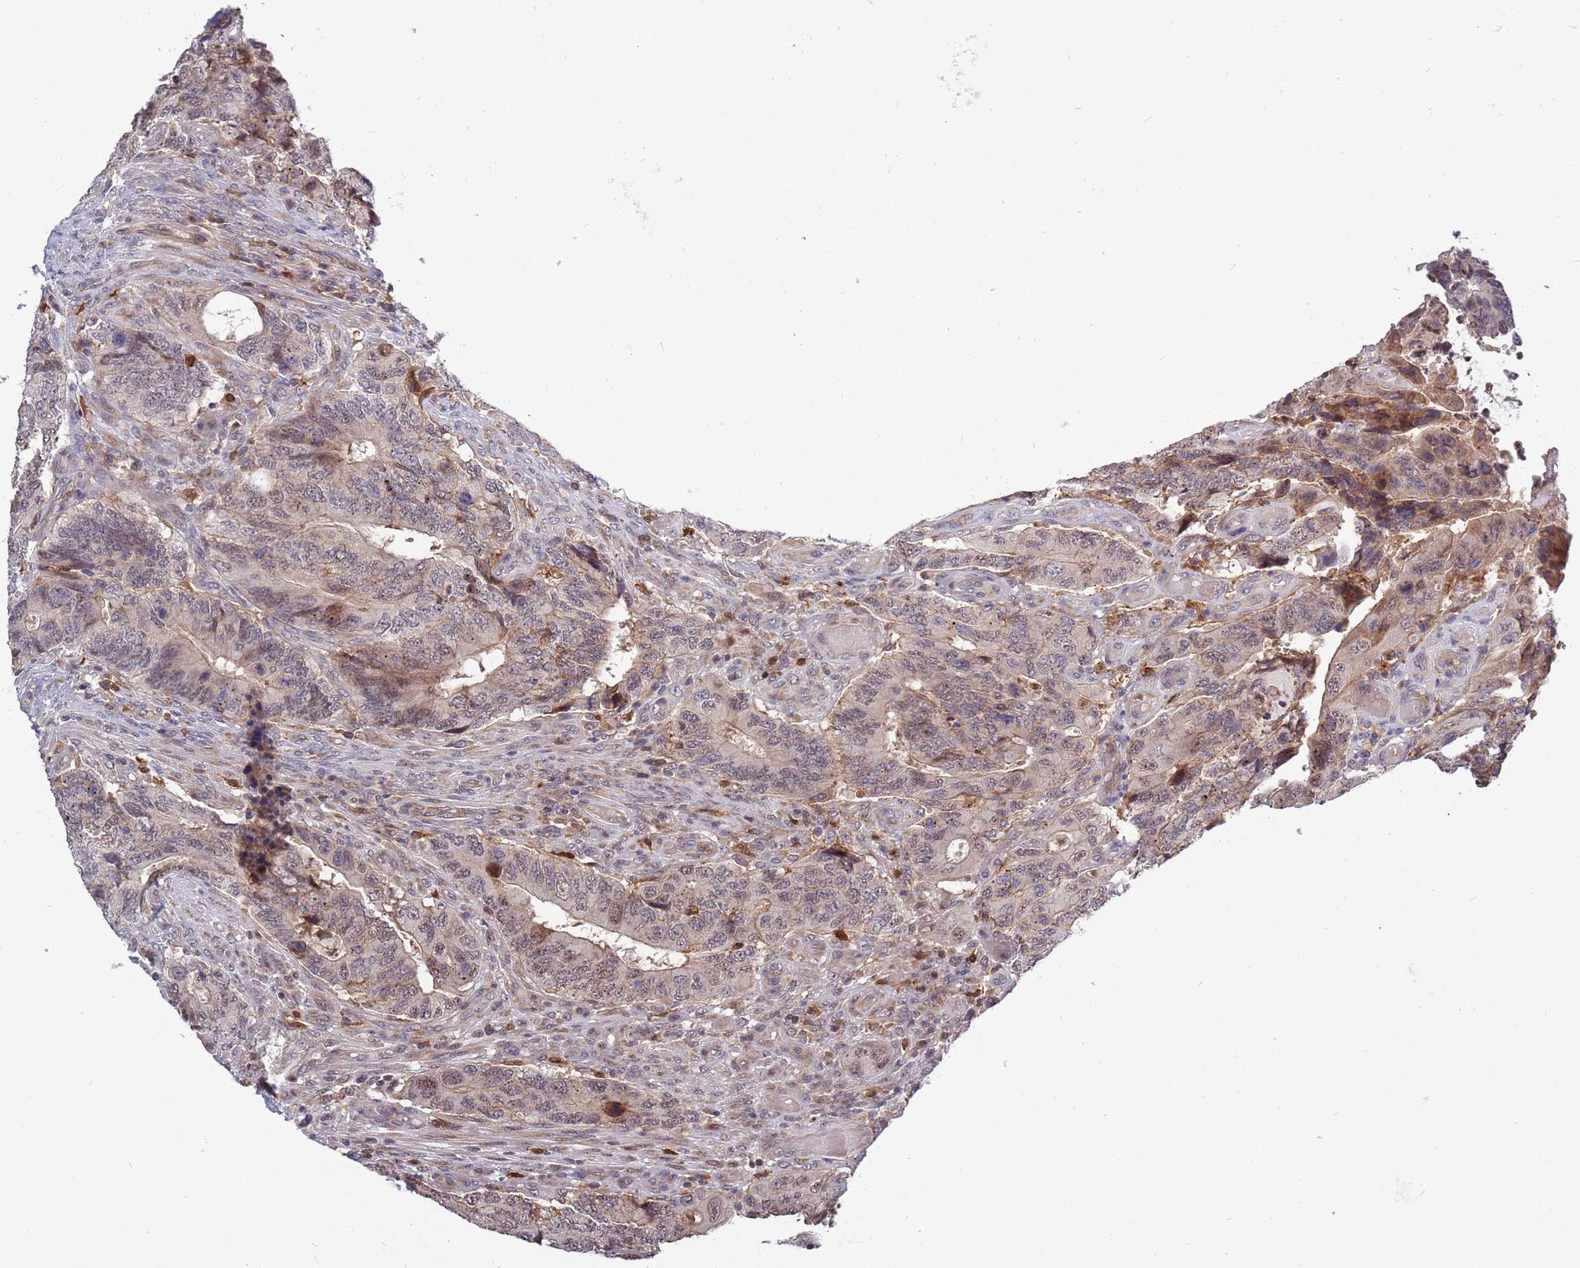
{"staining": {"intensity": "weak", "quantity": "25%-75%", "location": "cytoplasmic/membranous,nuclear"}, "tissue": "colorectal cancer", "cell_type": "Tumor cells", "image_type": "cancer", "snomed": [{"axis": "morphology", "description": "Adenocarcinoma, NOS"}, {"axis": "topography", "description": "Colon"}], "caption": "DAB (3,3'-diaminobenzidine) immunohistochemical staining of human colorectal cancer demonstrates weak cytoplasmic/membranous and nuclear protein expression in about 25%-75% of tumor cells.", "gene": "CCNJL", "patient": {"sex": "male", "age": 87}}